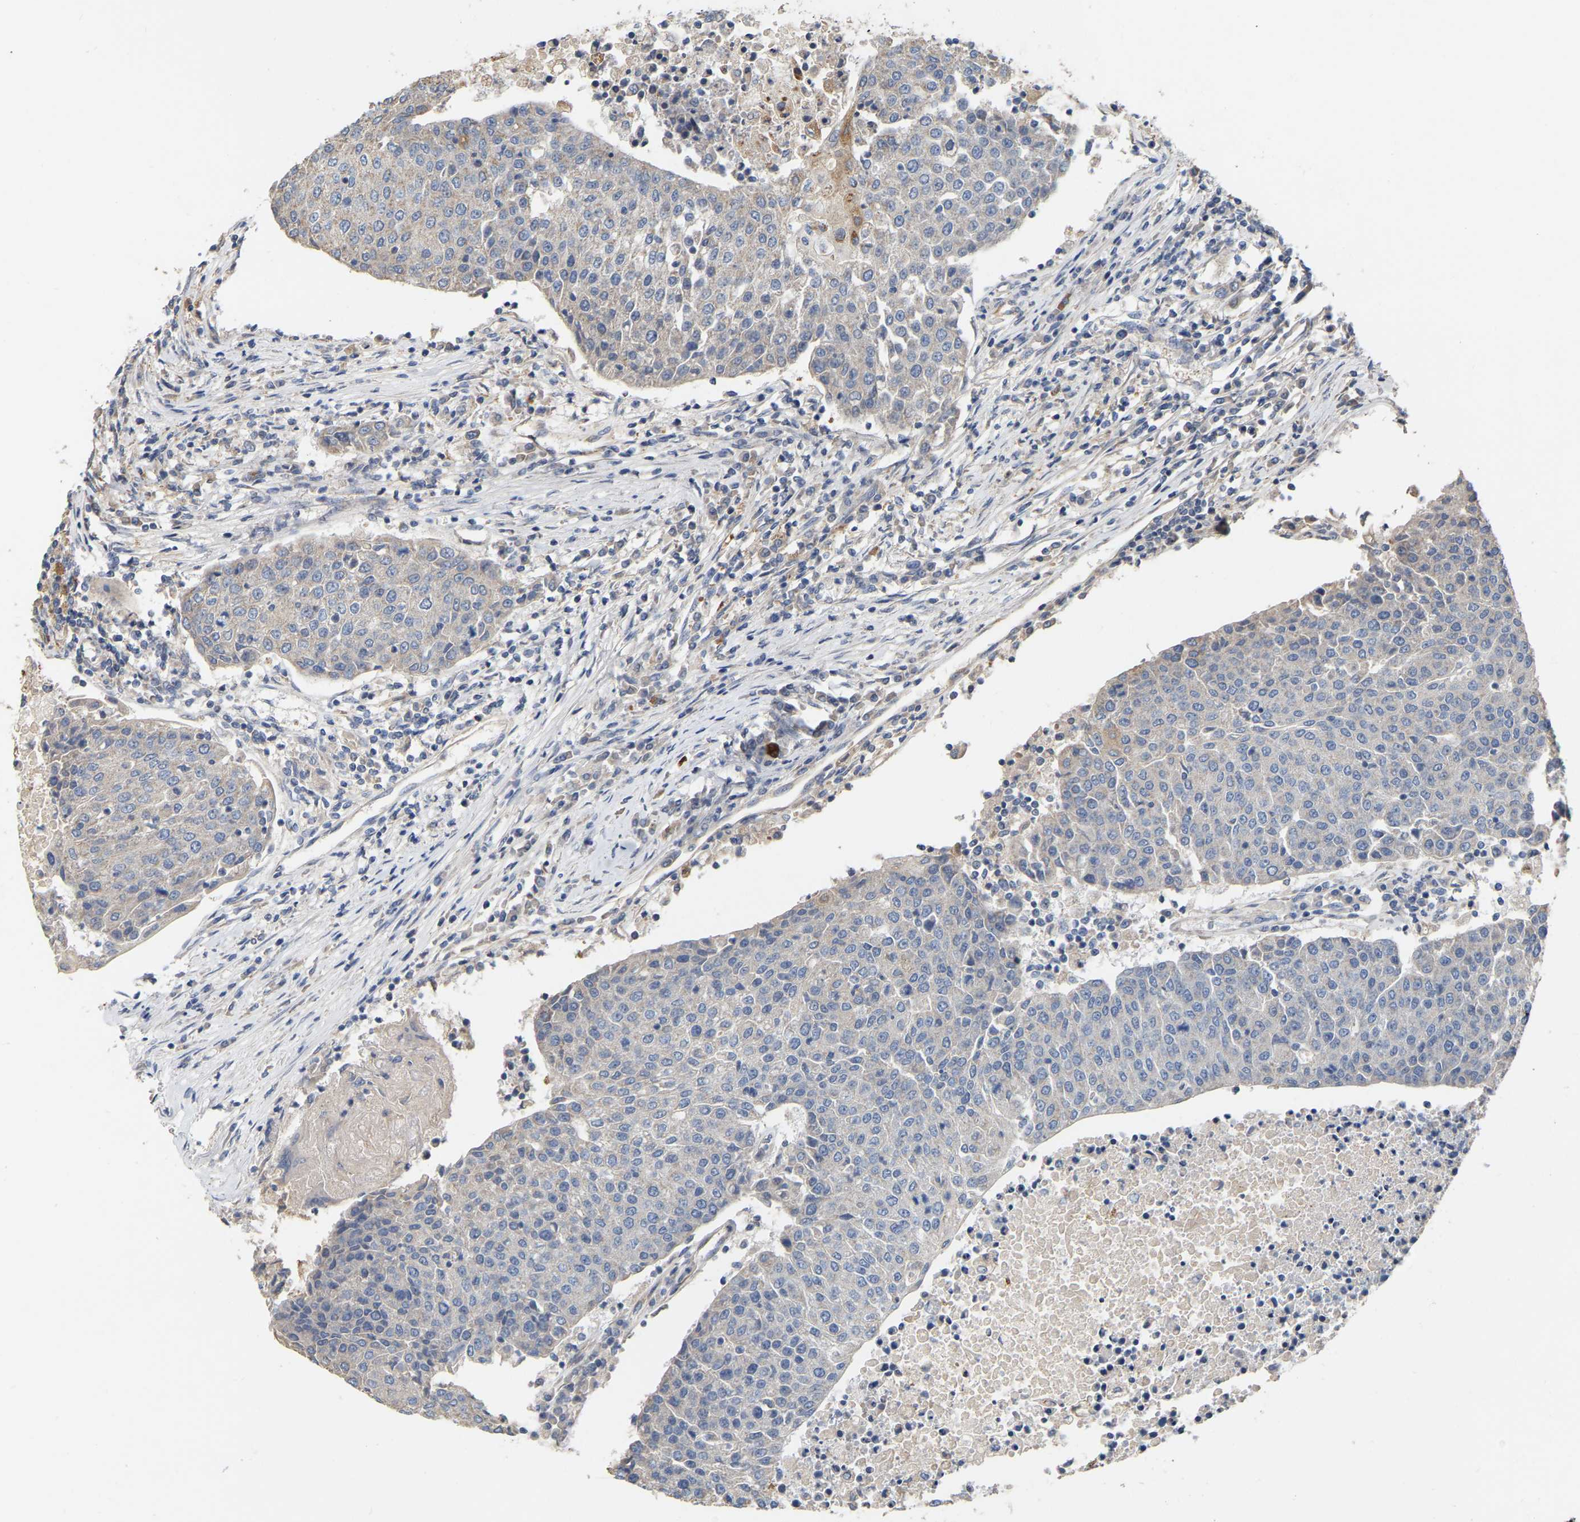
{"staining": {"intensity": "weak", "quantity": "<25%", "location": "cytoplasmic/membranous"}, "tissue": "urothelial cancer", "cell_type": "Tumor cells", "image_type": "cancer", "snomed": [{"axis": "morphology", "description": "Urothelial carcinoma, High grade"}, {"axis": "topography", "description": "Urinary bladder"}], "caption": "DAB immunohistochemical staining of human high-grade urothelial carcinoma displays no significant expression in tumor cells.", "gene": "SSH1", "patient": {"sex": "female", "age": 85}}